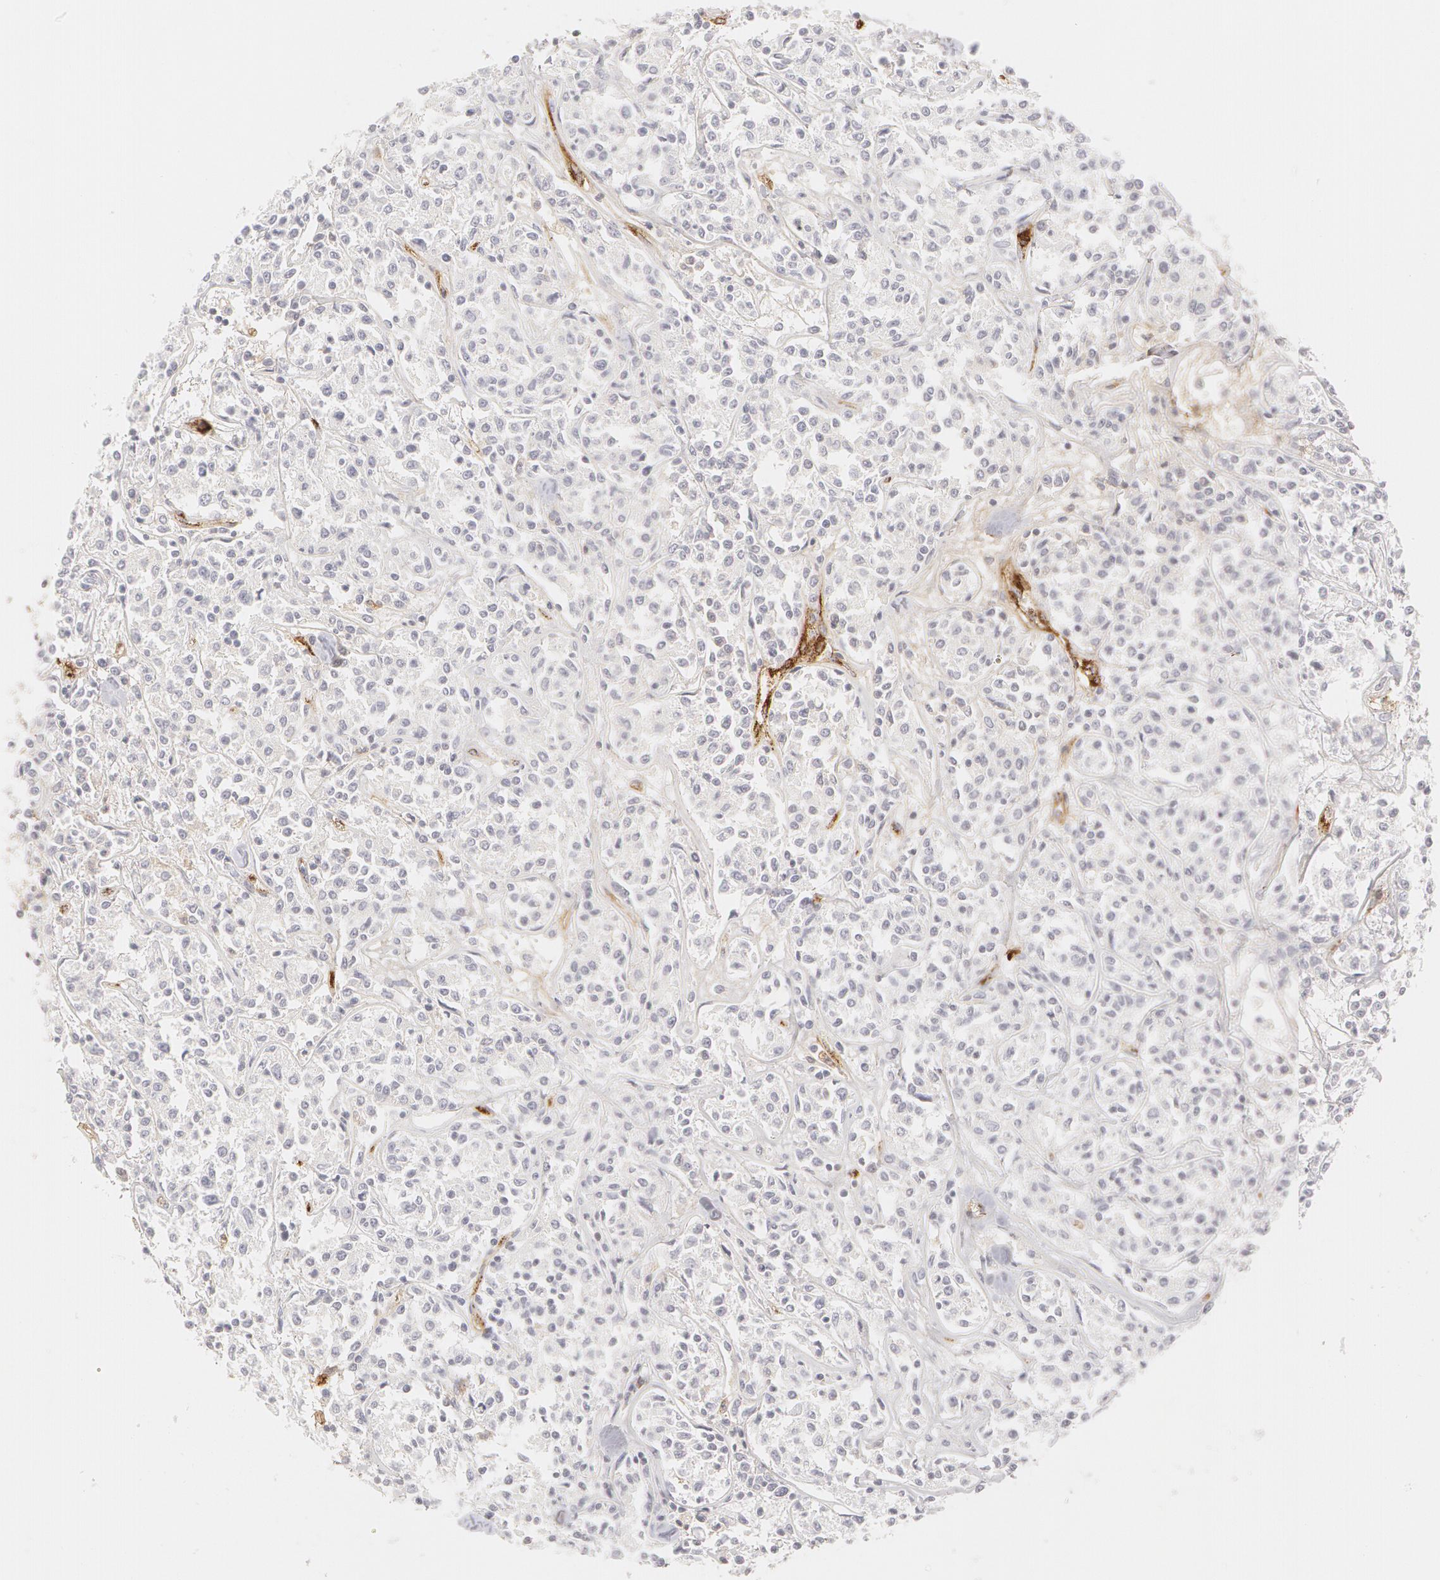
{"staining": {"intensity": "negative", "quantity": "none", "location": "none"}, "tissue": "lymphoma", "cell_type": "Tumor cells", "image_type": "cancer", "snomed": [{"axis": "morphology", "description": "Malignant lymphoma, non-Hodgkin's type, Low grade"}, {"axis": "topography", "description": "Small intestine"}], "caption": "Photomicrograph shows no protein expression in tumor cells of malignant lymphoma, non-Hodgkin's type (low-grade) tissue.", "gene": "VWF", "patient": {"sex": "female", "age": 59}}